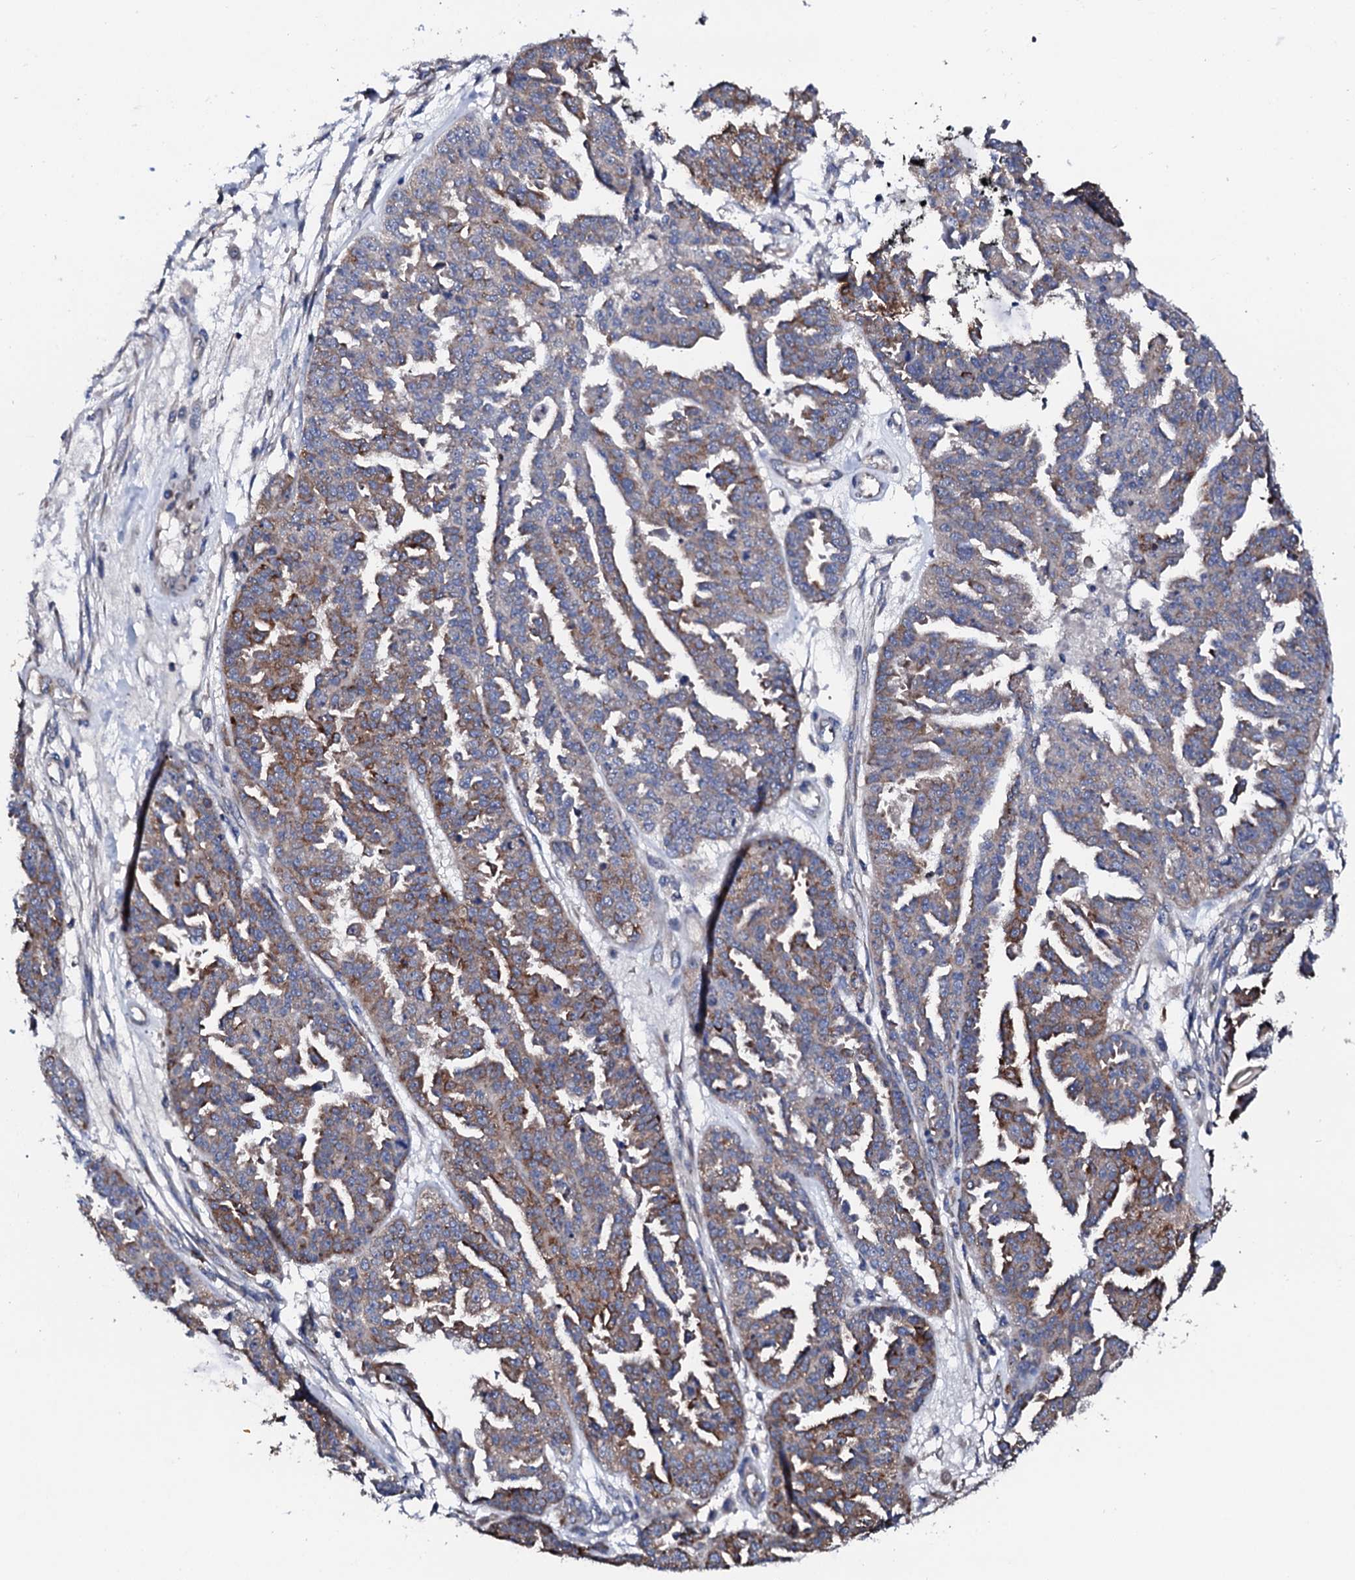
{"staining": {"intensity": "moderate", "quantity": ">75%", "location": "cytoplasmic/membranous"}, "tissue": "ovarian cancer", "cell_type": "Tumor cells", "image_type": "cancer", "snomed": [{"axis": "morphology", "description": "Cystadenocarcinoma, serous, NOS"}, {"axis": "topography", "description": "Ovary"}], "caption": "Ovarian cancer (serous cystadenocarcinoma) tissue shows moderate cytoplasmic/membranous staining in about >75% of tumor cells", "gene": "NUP58", "patient": {"sex": "female", "age": 58}}